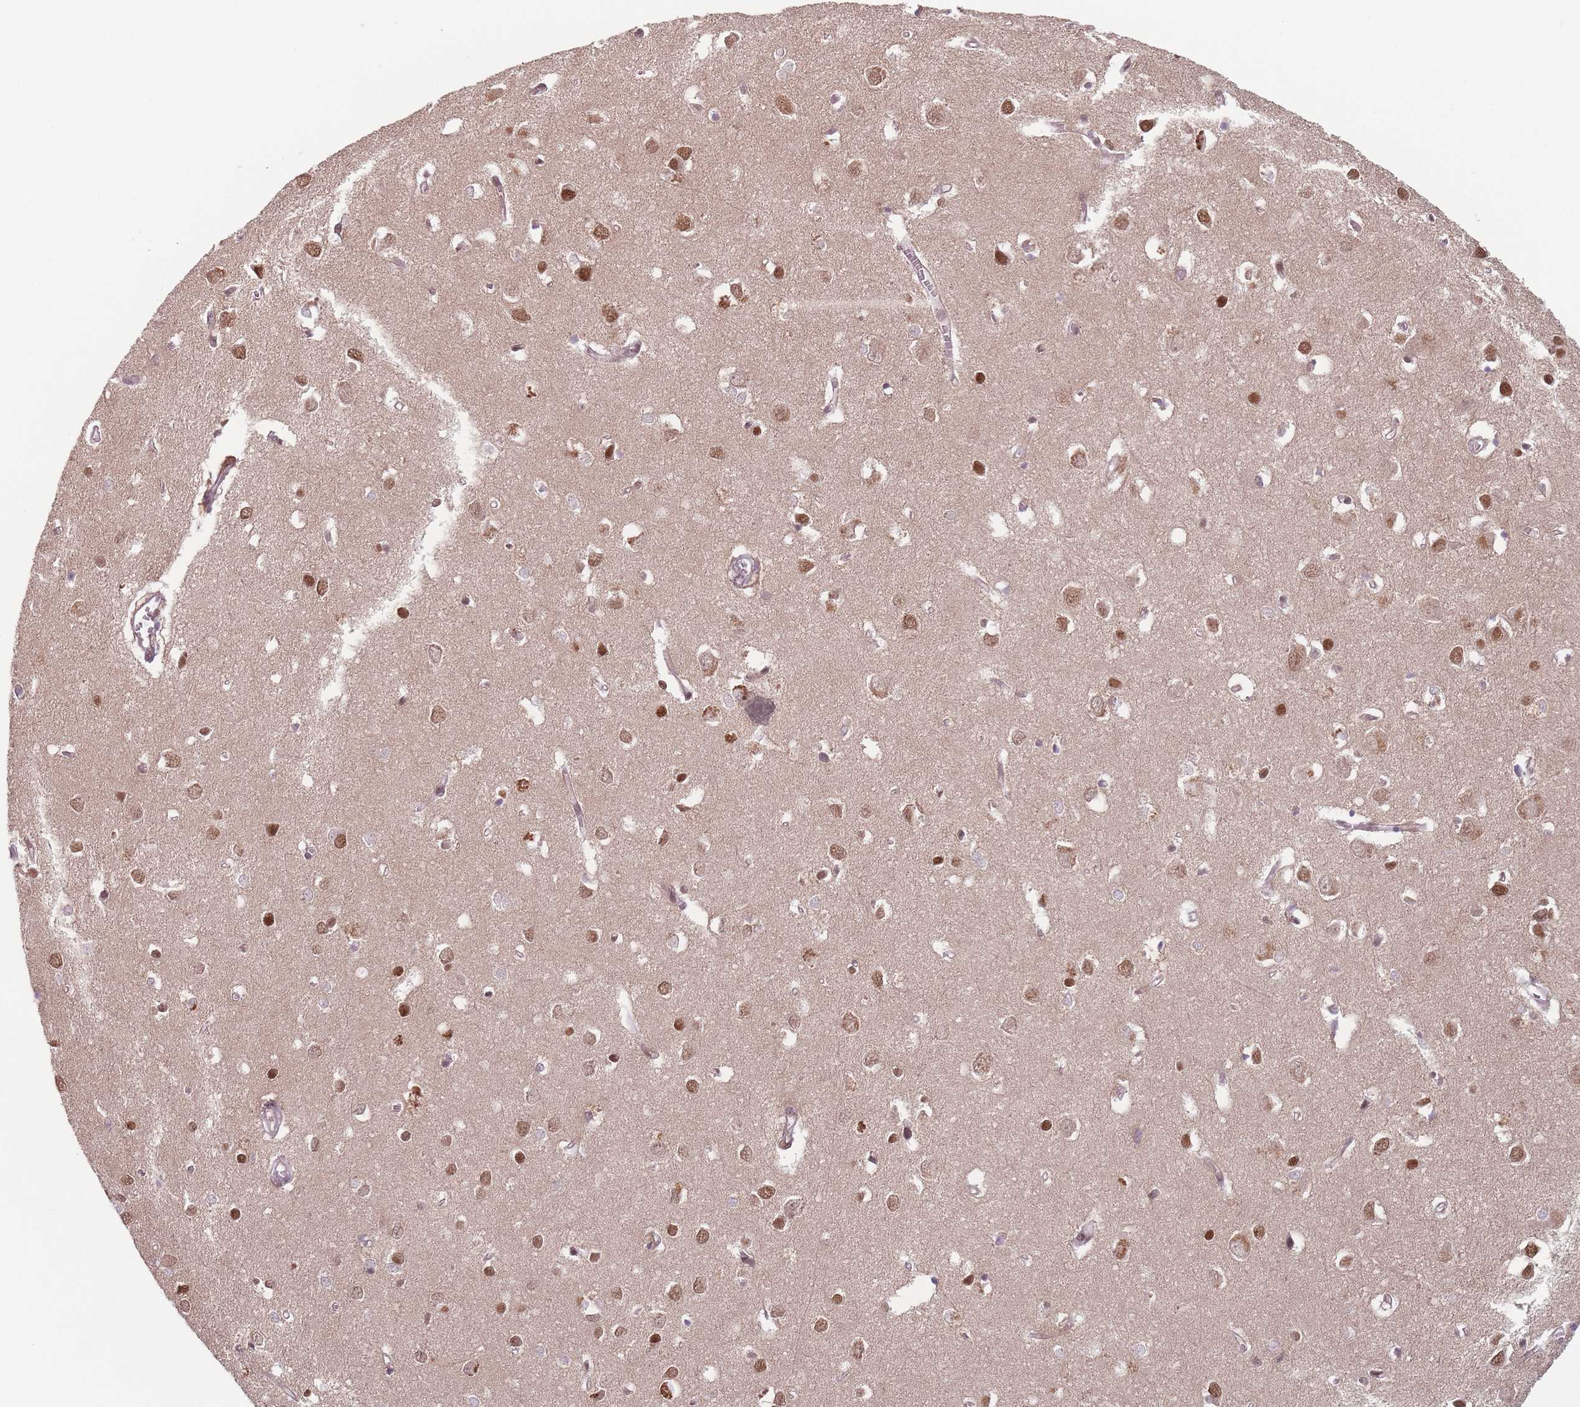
{"staining": {"intensity": "negative", "quantity": "none", "location": "none"}, "tissue": "cerebral cortex", "cell_type": "Endothelial cells", "image_type": "normal", "snomed": [{"axis": "morphology", "description": "Normal tissue, NOS"}, {"axis": "topography", "description": "Cerebral cortex"}], "caption": "IHC histopathology image of unremarkable cerebral cortex: cerebral cortex stained with DAB shows no significant protein expression in endothelial cells.", "gene": "SH3BGRL2", "patient": {"sex": "female", "age": 64}}